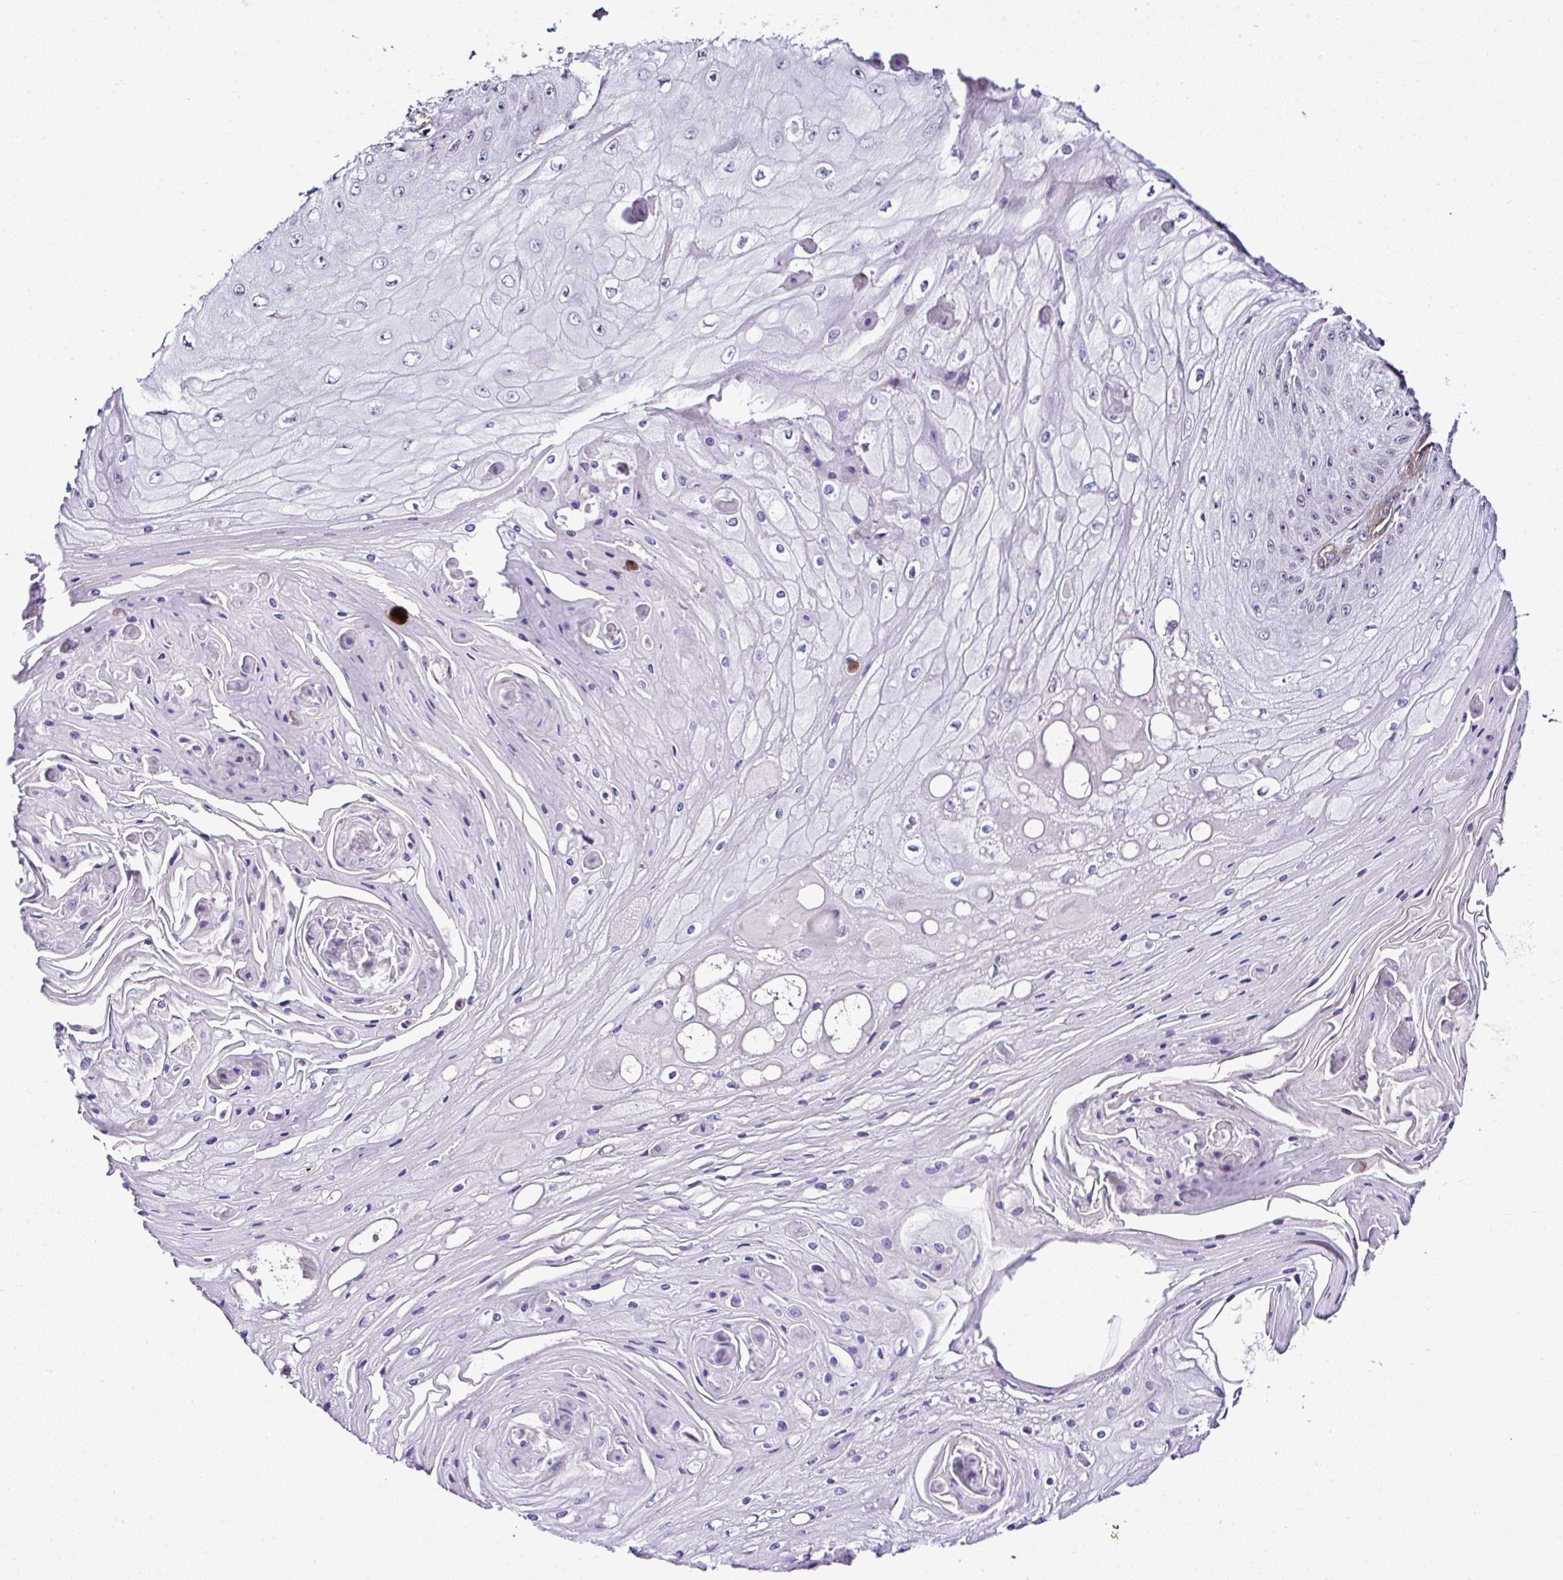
{"staining": {"intensity": "negative", "quantity": "none", "location": "none"}, "tissue": "skin cancer", "cell_type": "Tumor cells", "image_type": "cancer", "snomed": [{"axis": "morphology", "description": "Squamous cell carcinoma, NOS"}, {"axis": "topography", "description": "Skin"}], "caption": "DAB (3,3'-diaminobenzidine) immunohistochemical staining of human skin cancer (squamous cell carcinoma) displays no significant expression in tumor cells.", "gene": "FBXO34", "patient": {"sex": "male", "age": 70}}